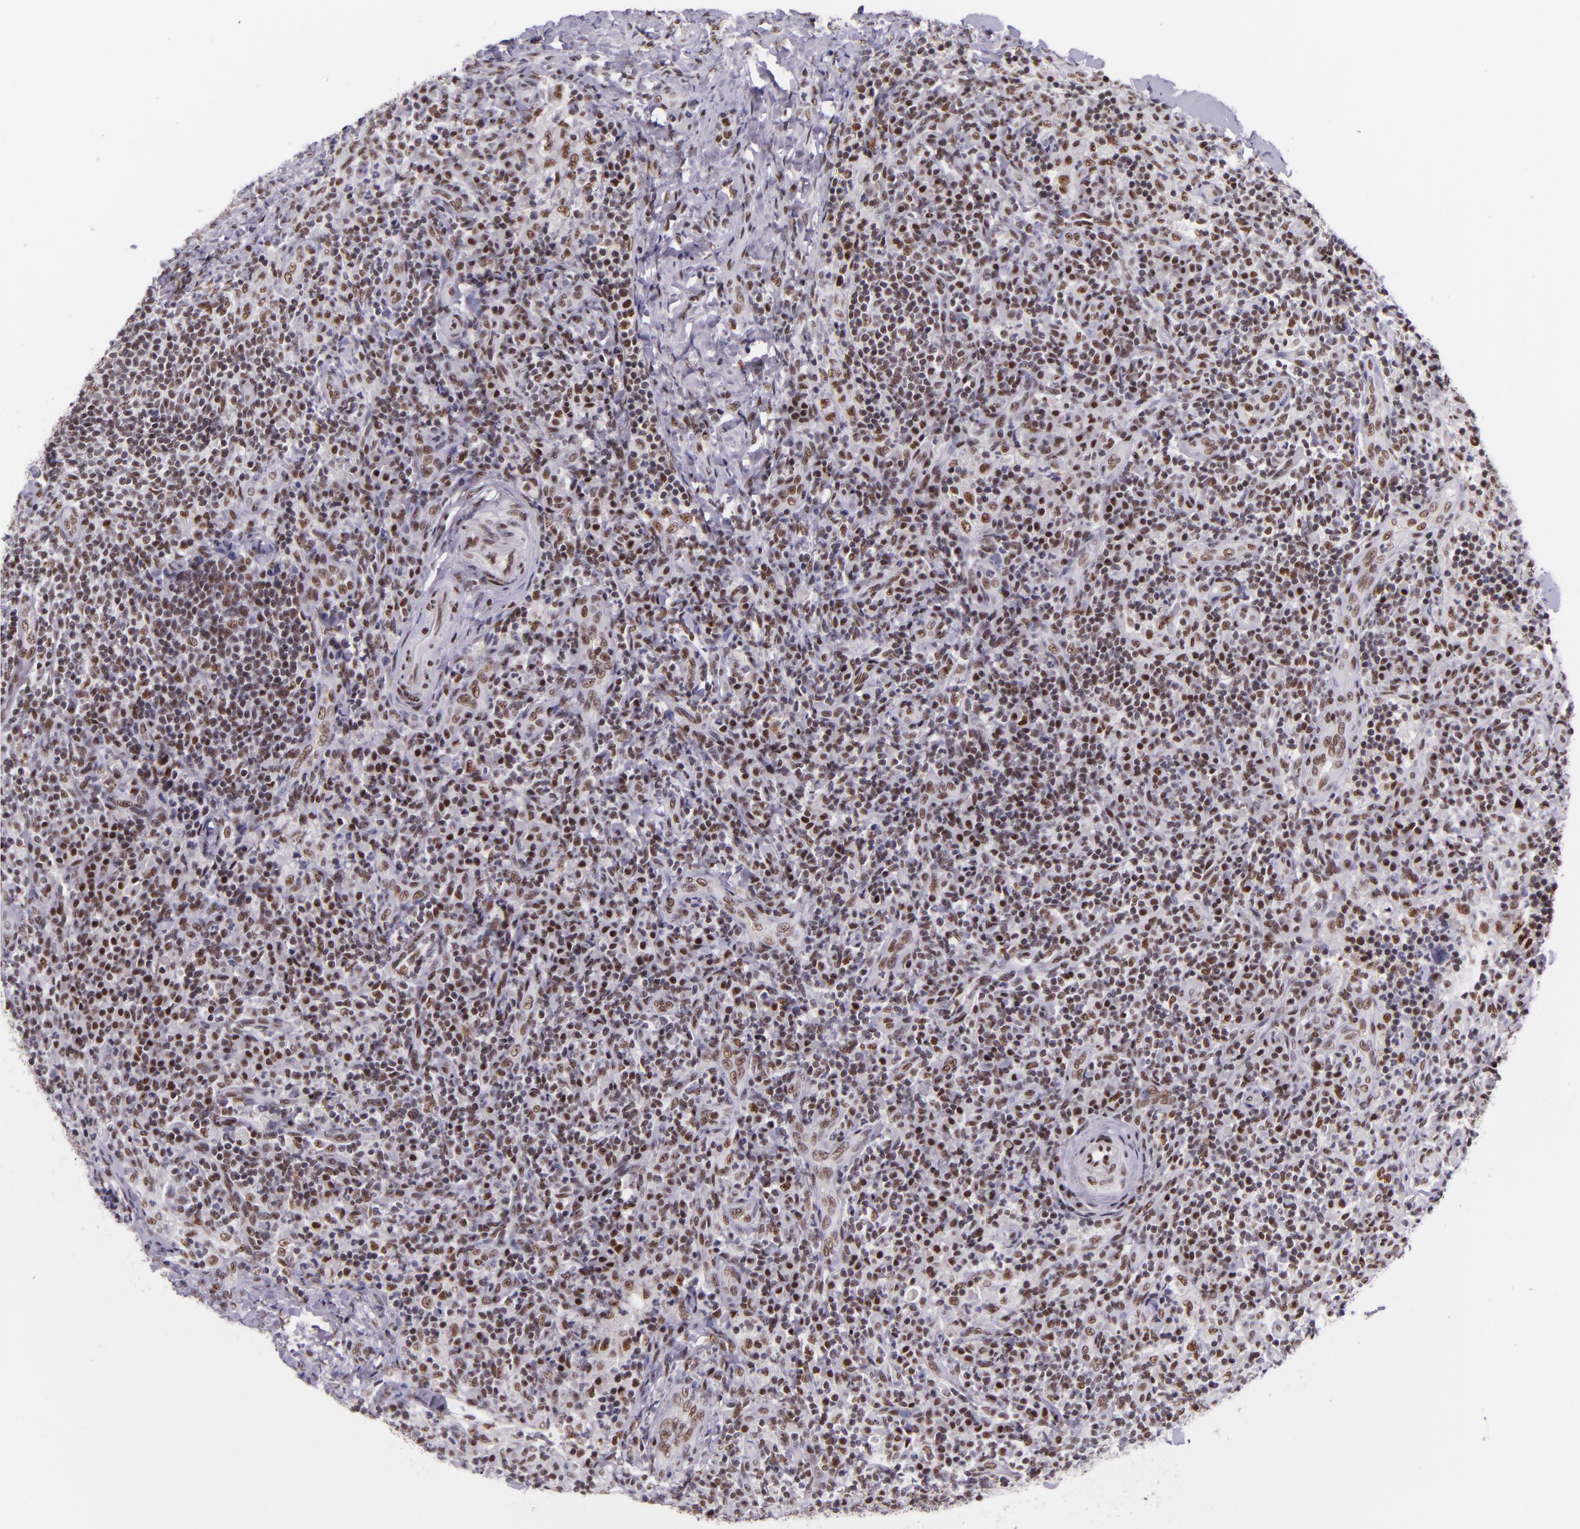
{"staining": {"intensity": "moderate", "quantity": ">75%", "location": "nuclear"}, "tissue": "lymph node", "cell_type": "Non-germinal center cells", "image_type": "normal", "snomed": [{"axis": "morphology", "description": "Normal tissue, NOS"}, {"axis": "morphology", "description": "Inflammation, NOS"}, {"axis": "topography", "description": "Lymph node"}], "caption": "An image of human lymph node stained for a protein exhibits moderate nuclear brown staining in non-germinal center cells.", "gene": "GPKOW", "patient": {"sex": "male", "age": 46}}